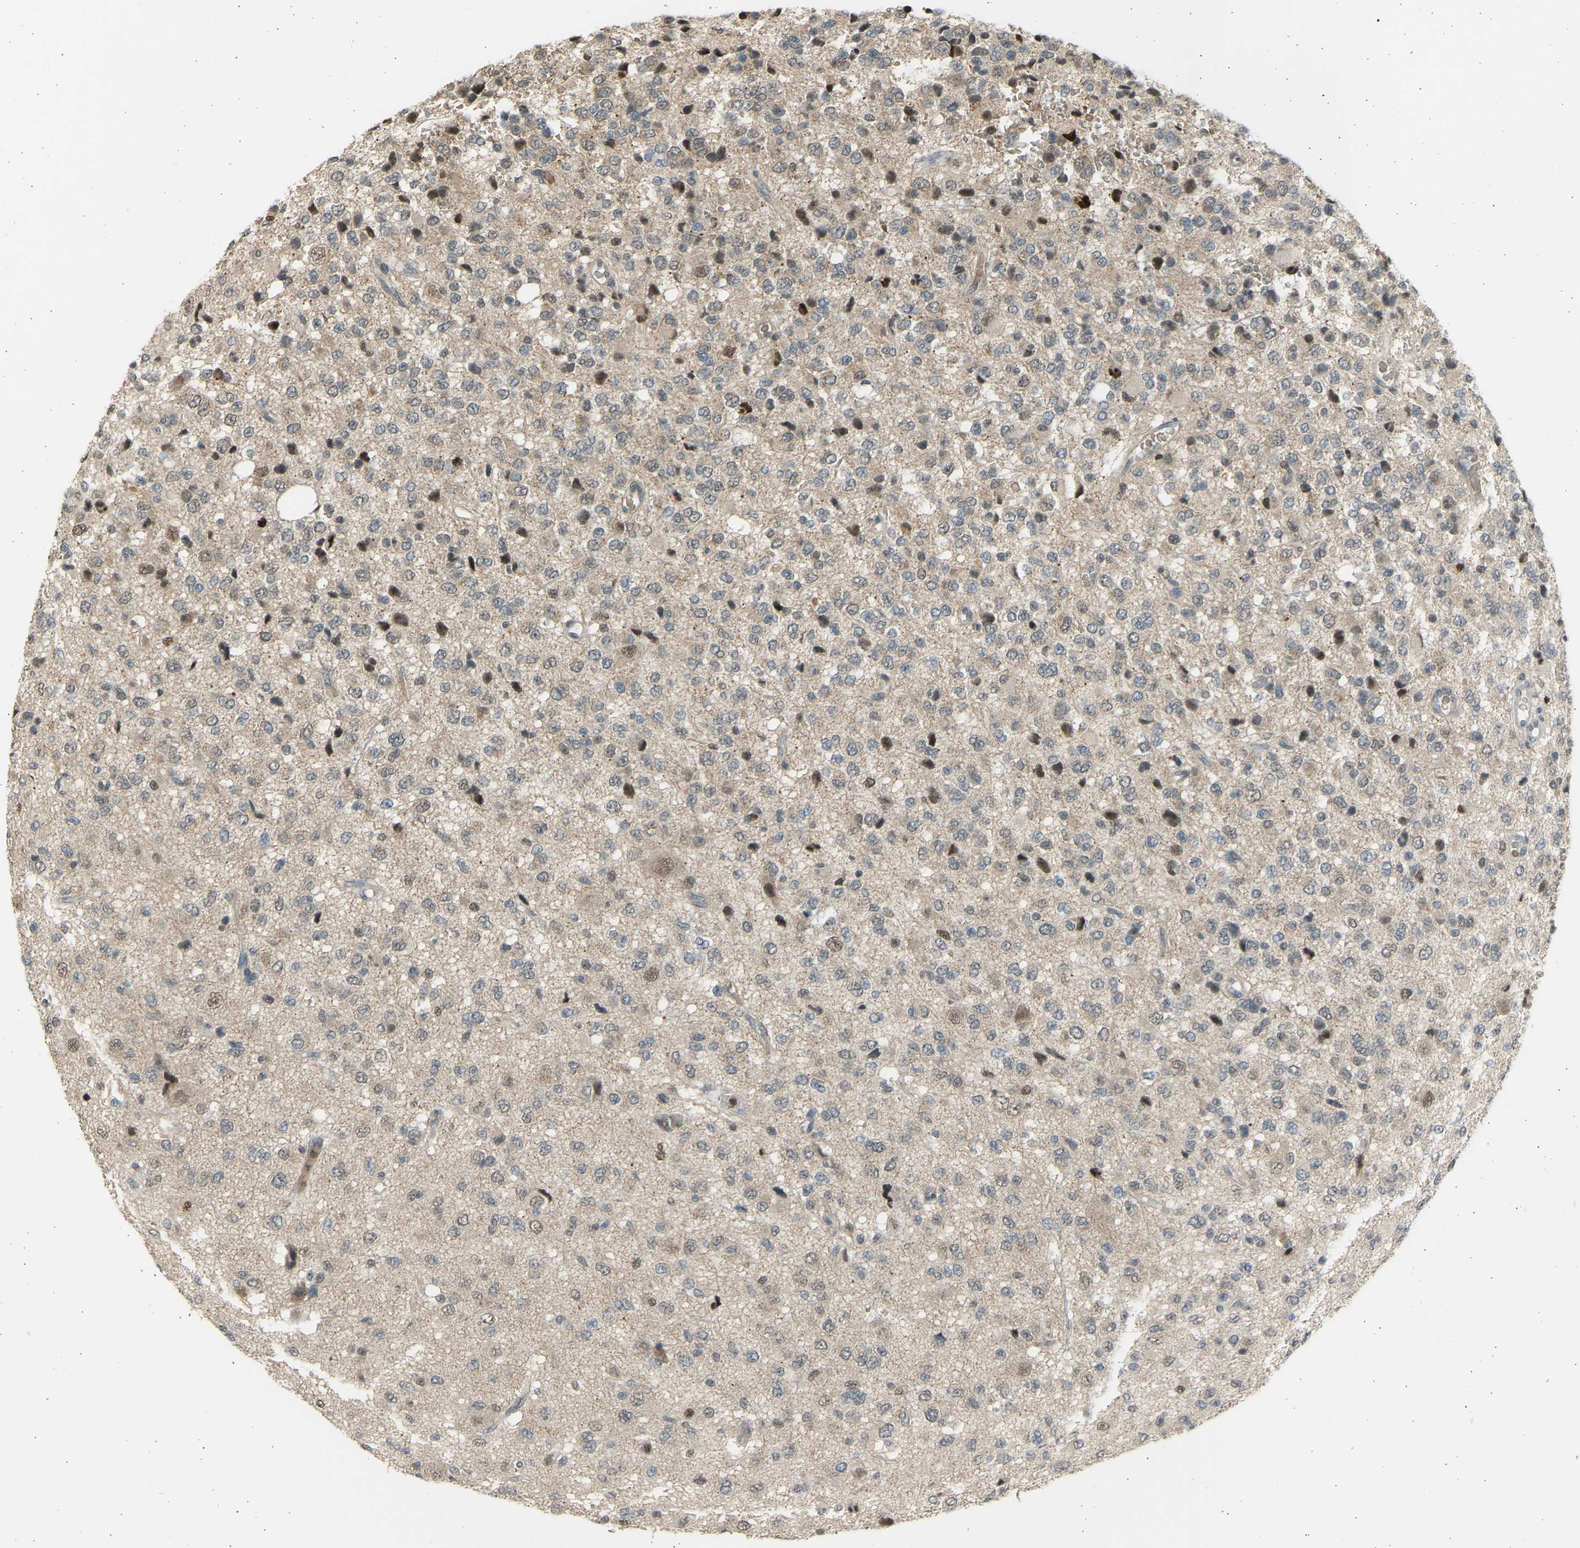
{"staining": {"intensity": "moderate", "quantity": "25%-75%", "location": "nuclear"}, "tissue": "glioma", "cell_type": "Tumor cells", "image_type": "cancer", "snomed": [{"axis": "morphology", "description": "Glioma, malignant, High grade"}, {"axis": "topography", "description": "pancreas cauda"}], "caption": "The immunohistochemical stain highlights moderate nuclear positivity in tumor cells of malignant glioma (high-grade) tissue. (brown staining indicates protein expression, while blue staining denotes nuclei).", "gene": "BIRC2", "patient": {"sex": "male", "age": 60}}